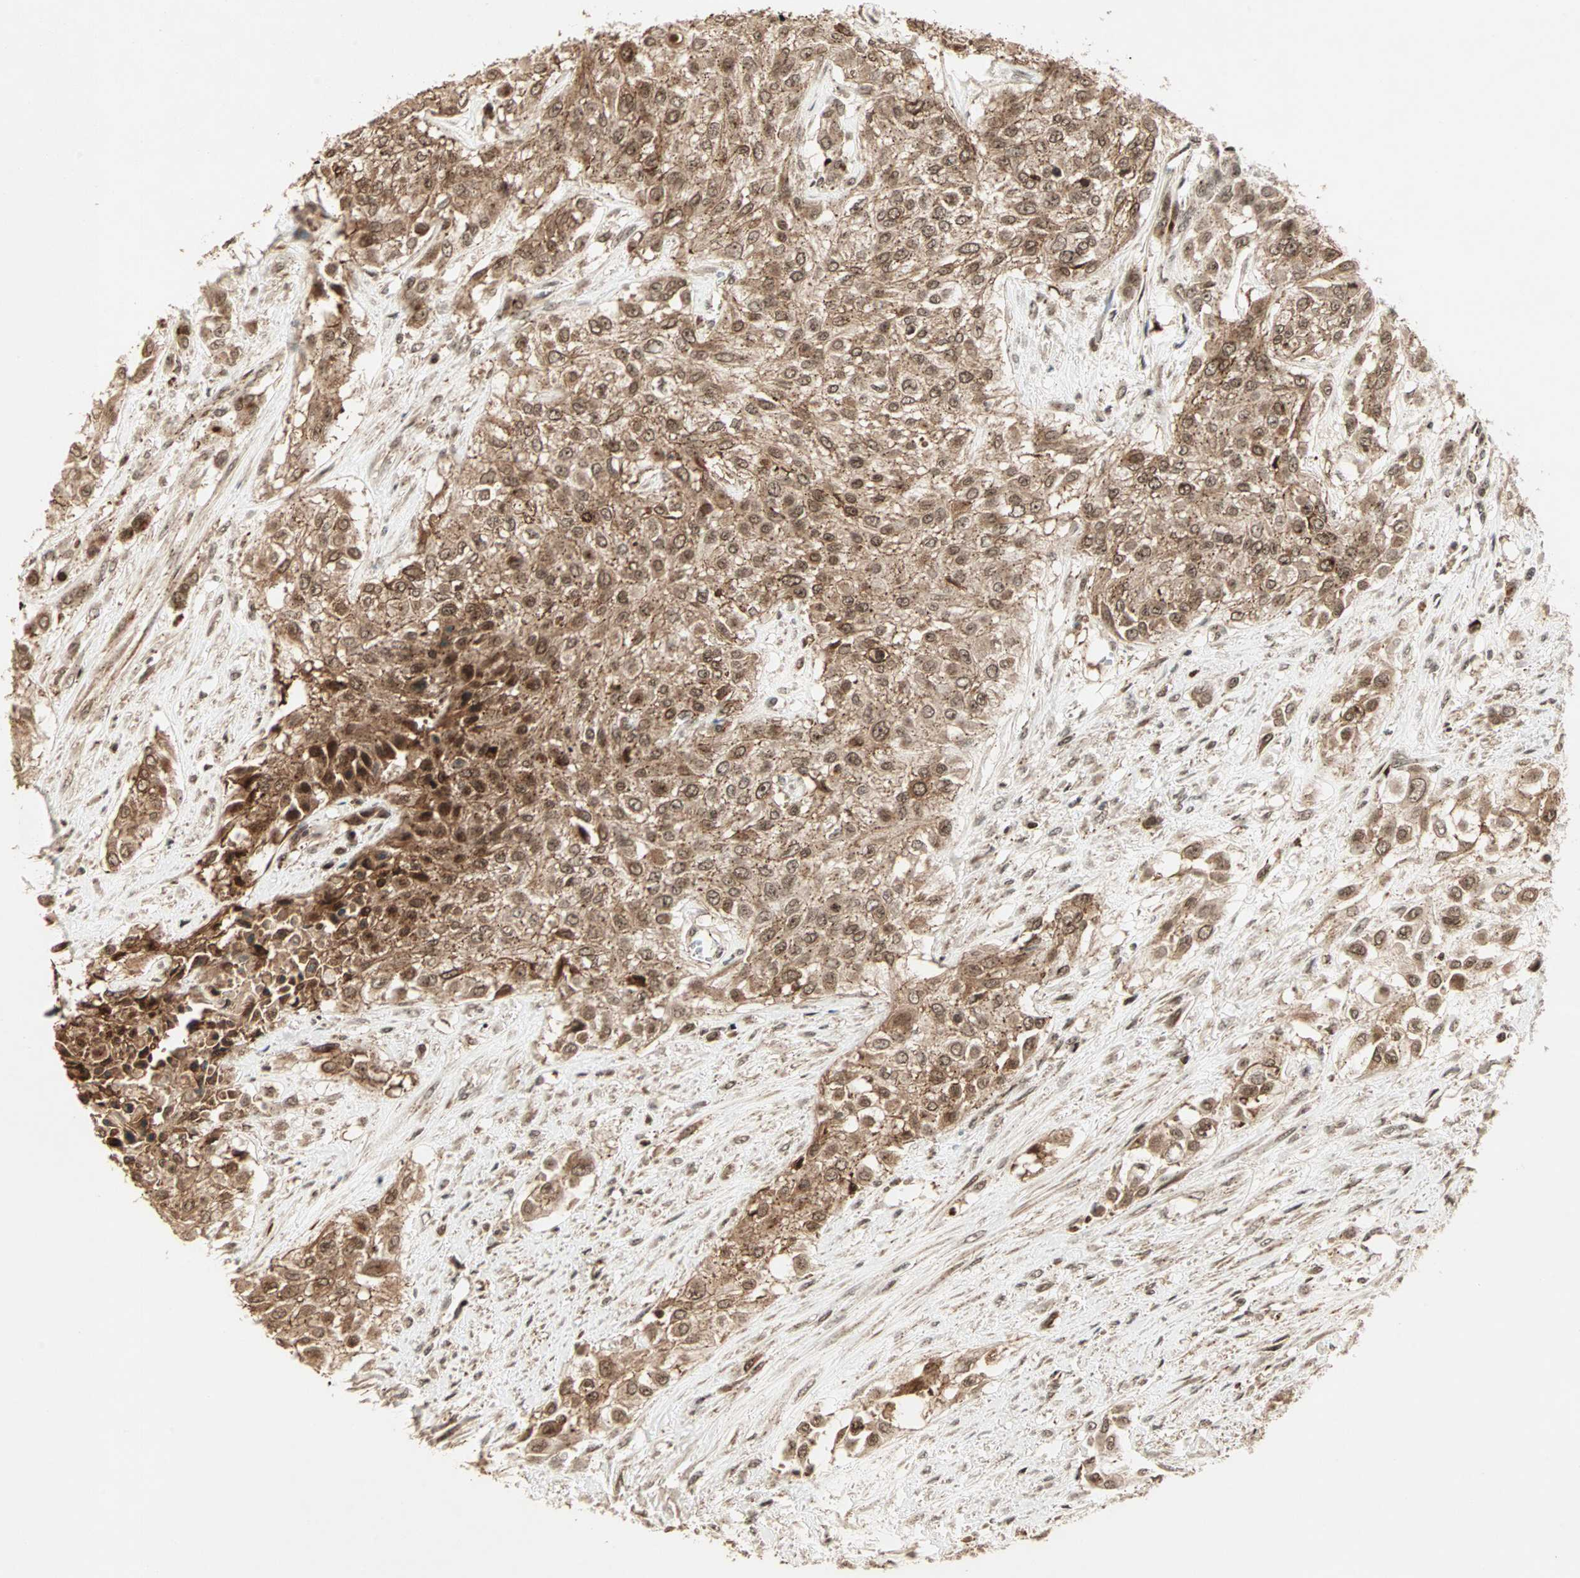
{"staining": {"intensity": "strong", "quantity": ">75%", "location": "cytoplasmic/membranous,nuclear"}, "tissue": "urothelial cancer", "cell_type": "Tumor cells", "image_type": "cancer", "snomed": [{"axis": "morphology", "description": "Urothelial carcinoma, High grade"}, {"axis": "topography", "description": "Urinary bladder"}], "caption": "Immunohistochemical staining of urothelial cancer demonstrates high levels of strong cytoplasmic/membranous and nuclear protein positivity in about >75% of tumor cells.", "gene": "ZBED9", "patient": {"sex": "male", "age": 57}}